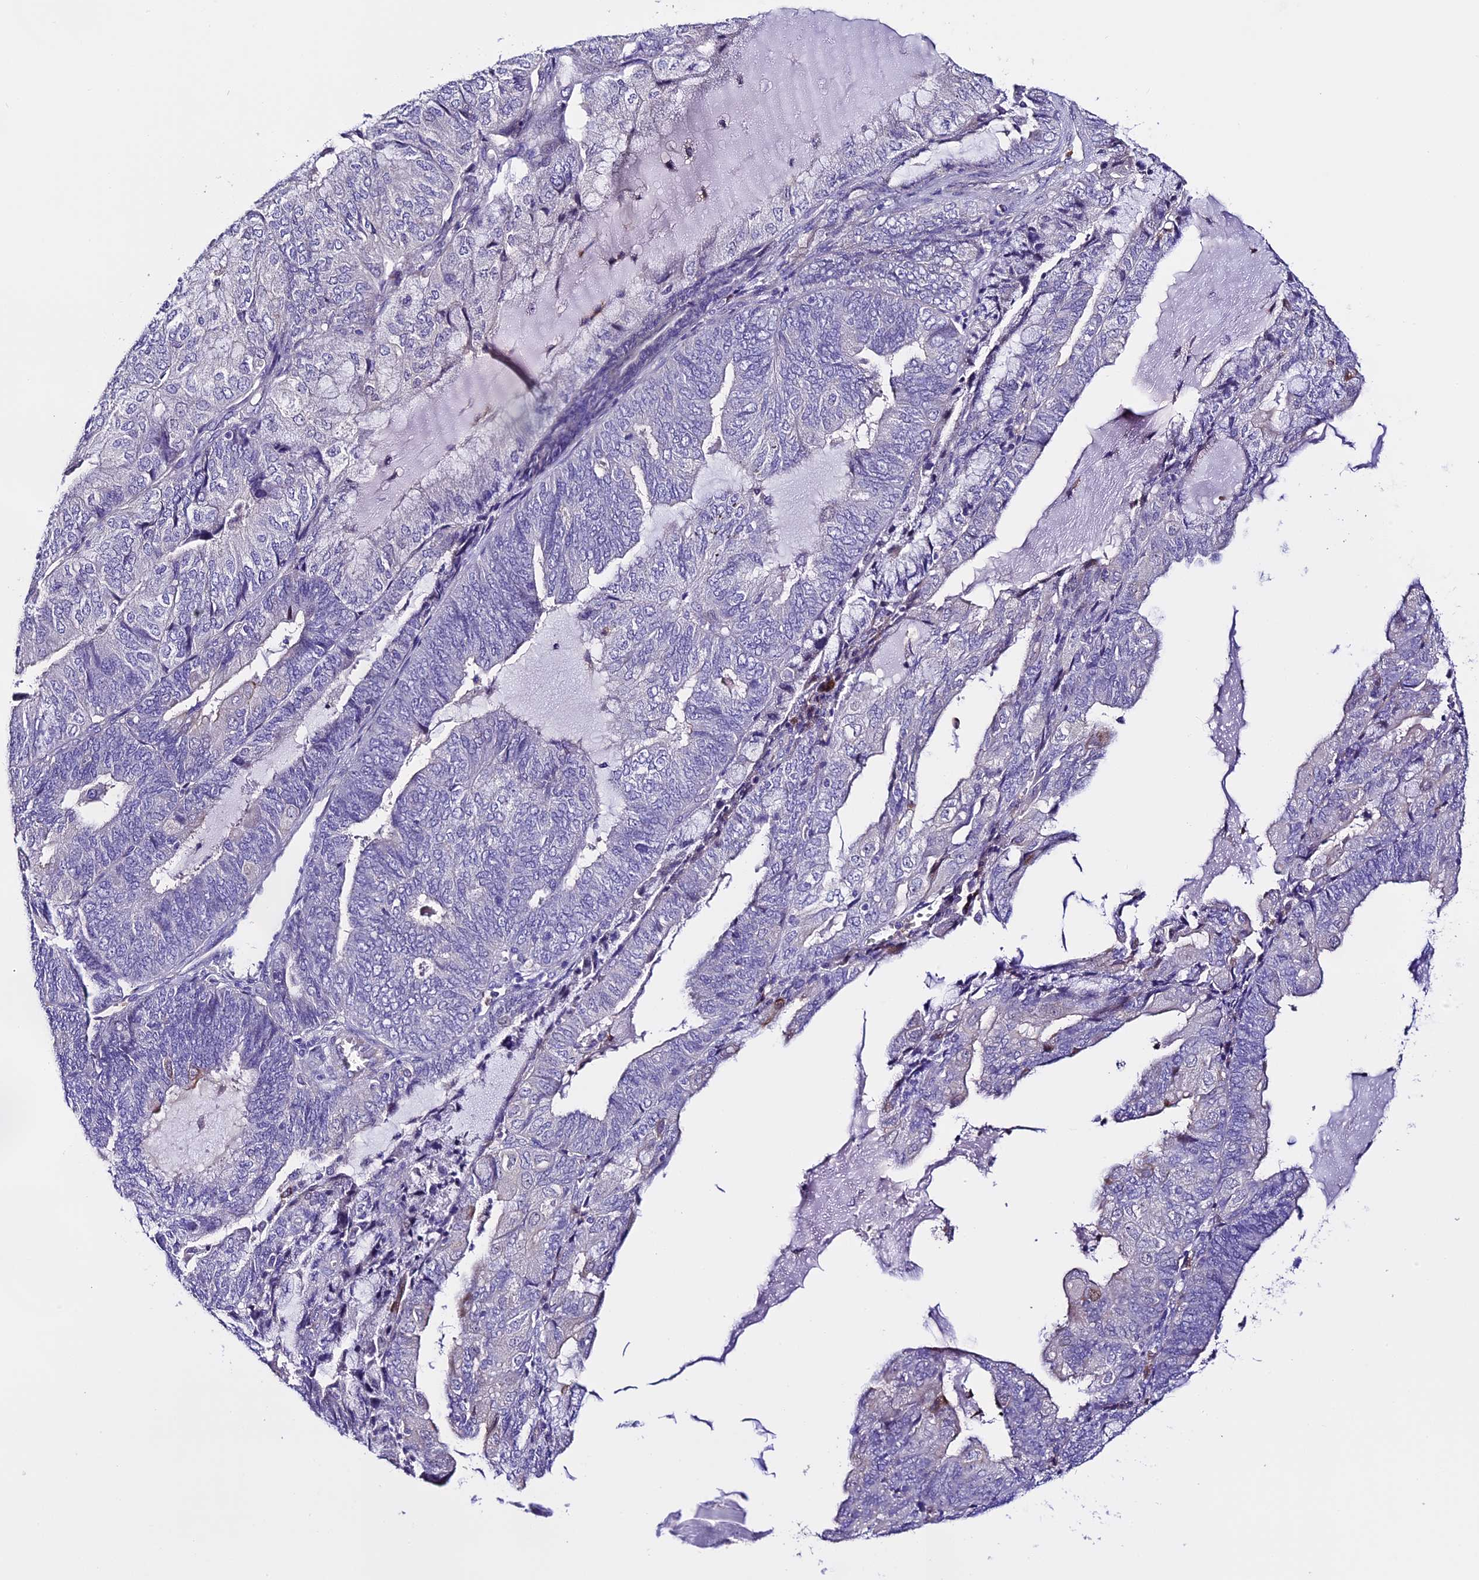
{"staining": {"intensity": "negative", "quantity": "none", "location": "none"}, "tissue": "endometrial cancer", "cell_type": "Tumor cells", "image_type": "cancer", "snomed": [{"axis": "morphology", "description": "Adenocarcinoma, NOS"}, {"axis": "topography", "description": "Endometrium"}], "caption": "IHC micrograph of neoplastic tissue: endometrial cancer stained with DAB (3,3'-diaminobenzidine) reveals no significant protein staining in tumor cells.", "gene": "NOD2", "patient": {"sex": "female", "age": 81}}